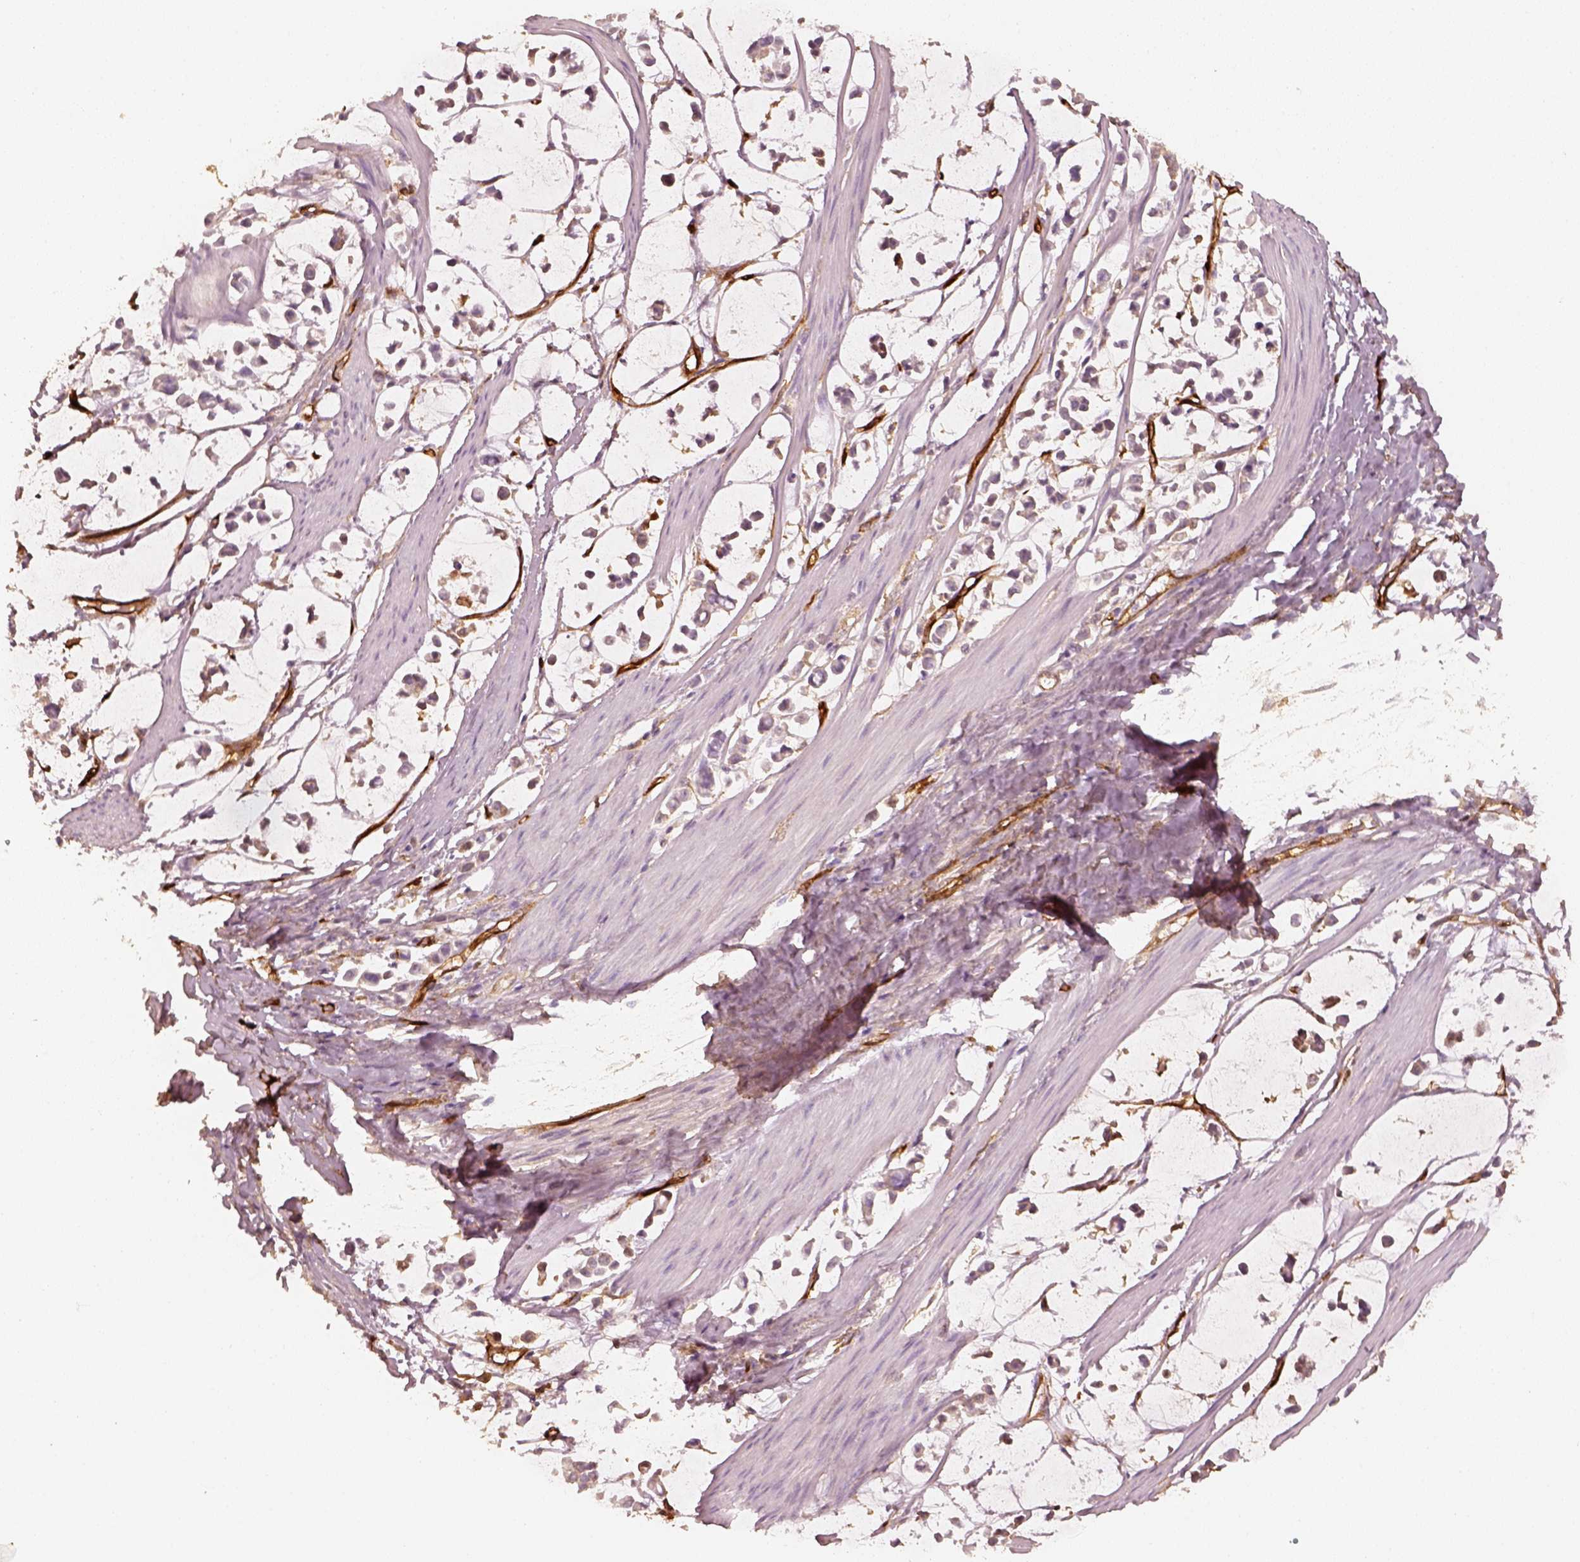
{"staining": {"intensity": "negative", "quantity": "none", "location": "none"}, "tissue": "stomach cancer", "cell_type": "Tumor cells", "image_type": "cancer", "snomed": [{"axis": "morphology", "description": "Adenocarcinoma, NOS"}, {"axis": "topography", "description": "Stomach"}], "caption": "This is an immunohistochemistry image of human stomach cancer. There is no staining in tumor cells.", "gene": "FSCN1", "patient": {"sex": "male", "age": 82}}